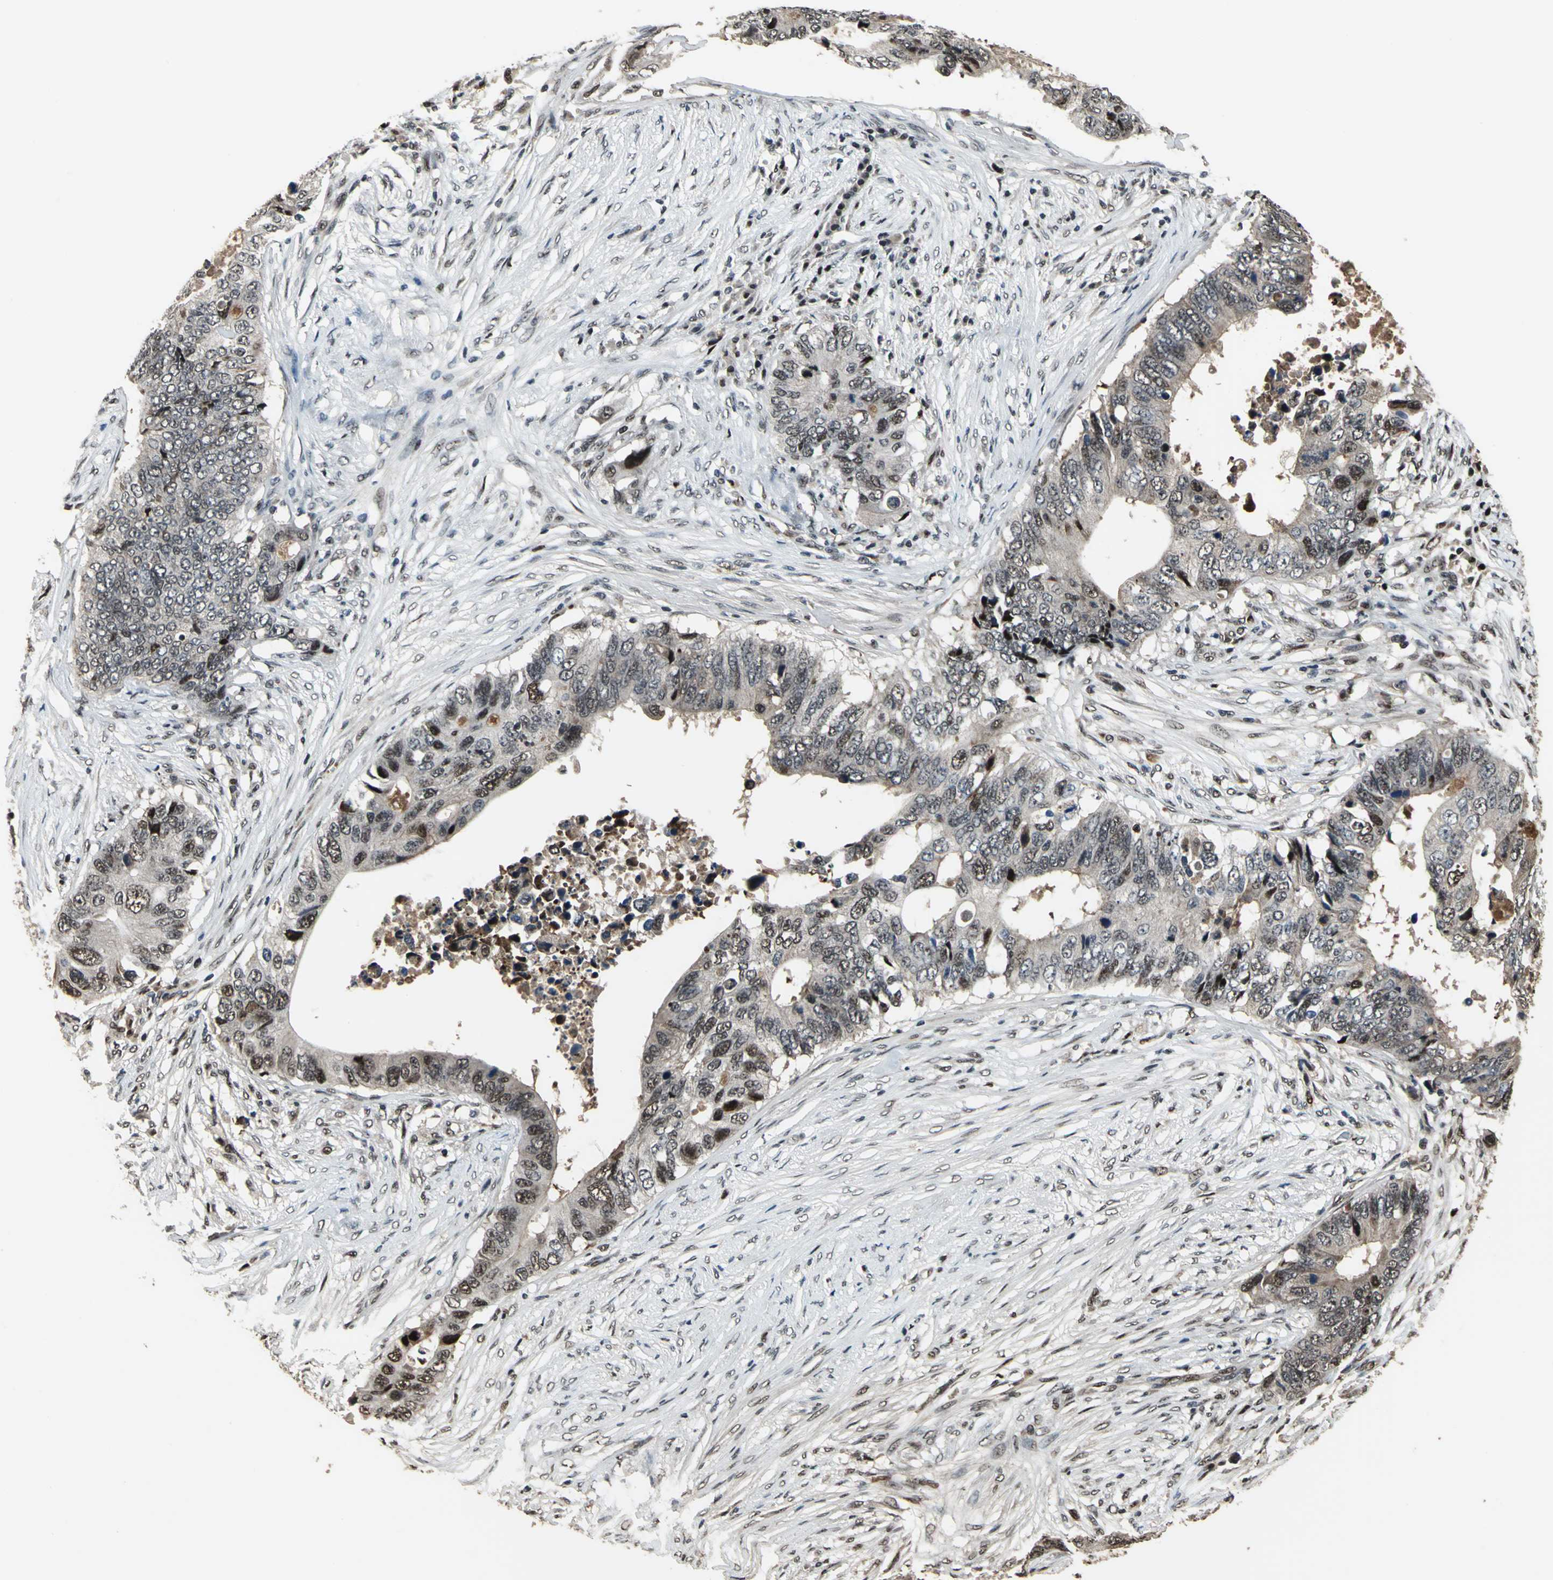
{"staining": {"intensity": "moderate", "quantity": "25%-75%", "location": "nuclear"}, "tissue": "colorectal cancer", "cell_type": "Tumor cells", "image_type": "cancer", "snomed": [{"axis": "morphology", "description": "Adenocarcinoma, NOS"}, {"axis": "topography", "description": "Colon"}], "caption": "Human colorectal adenocarcinoma stained with a protein marker reveals moderate staining in tumor cells.", "gene": "MIS18BP1", "patient": {"sex": "male", "age": 71}}